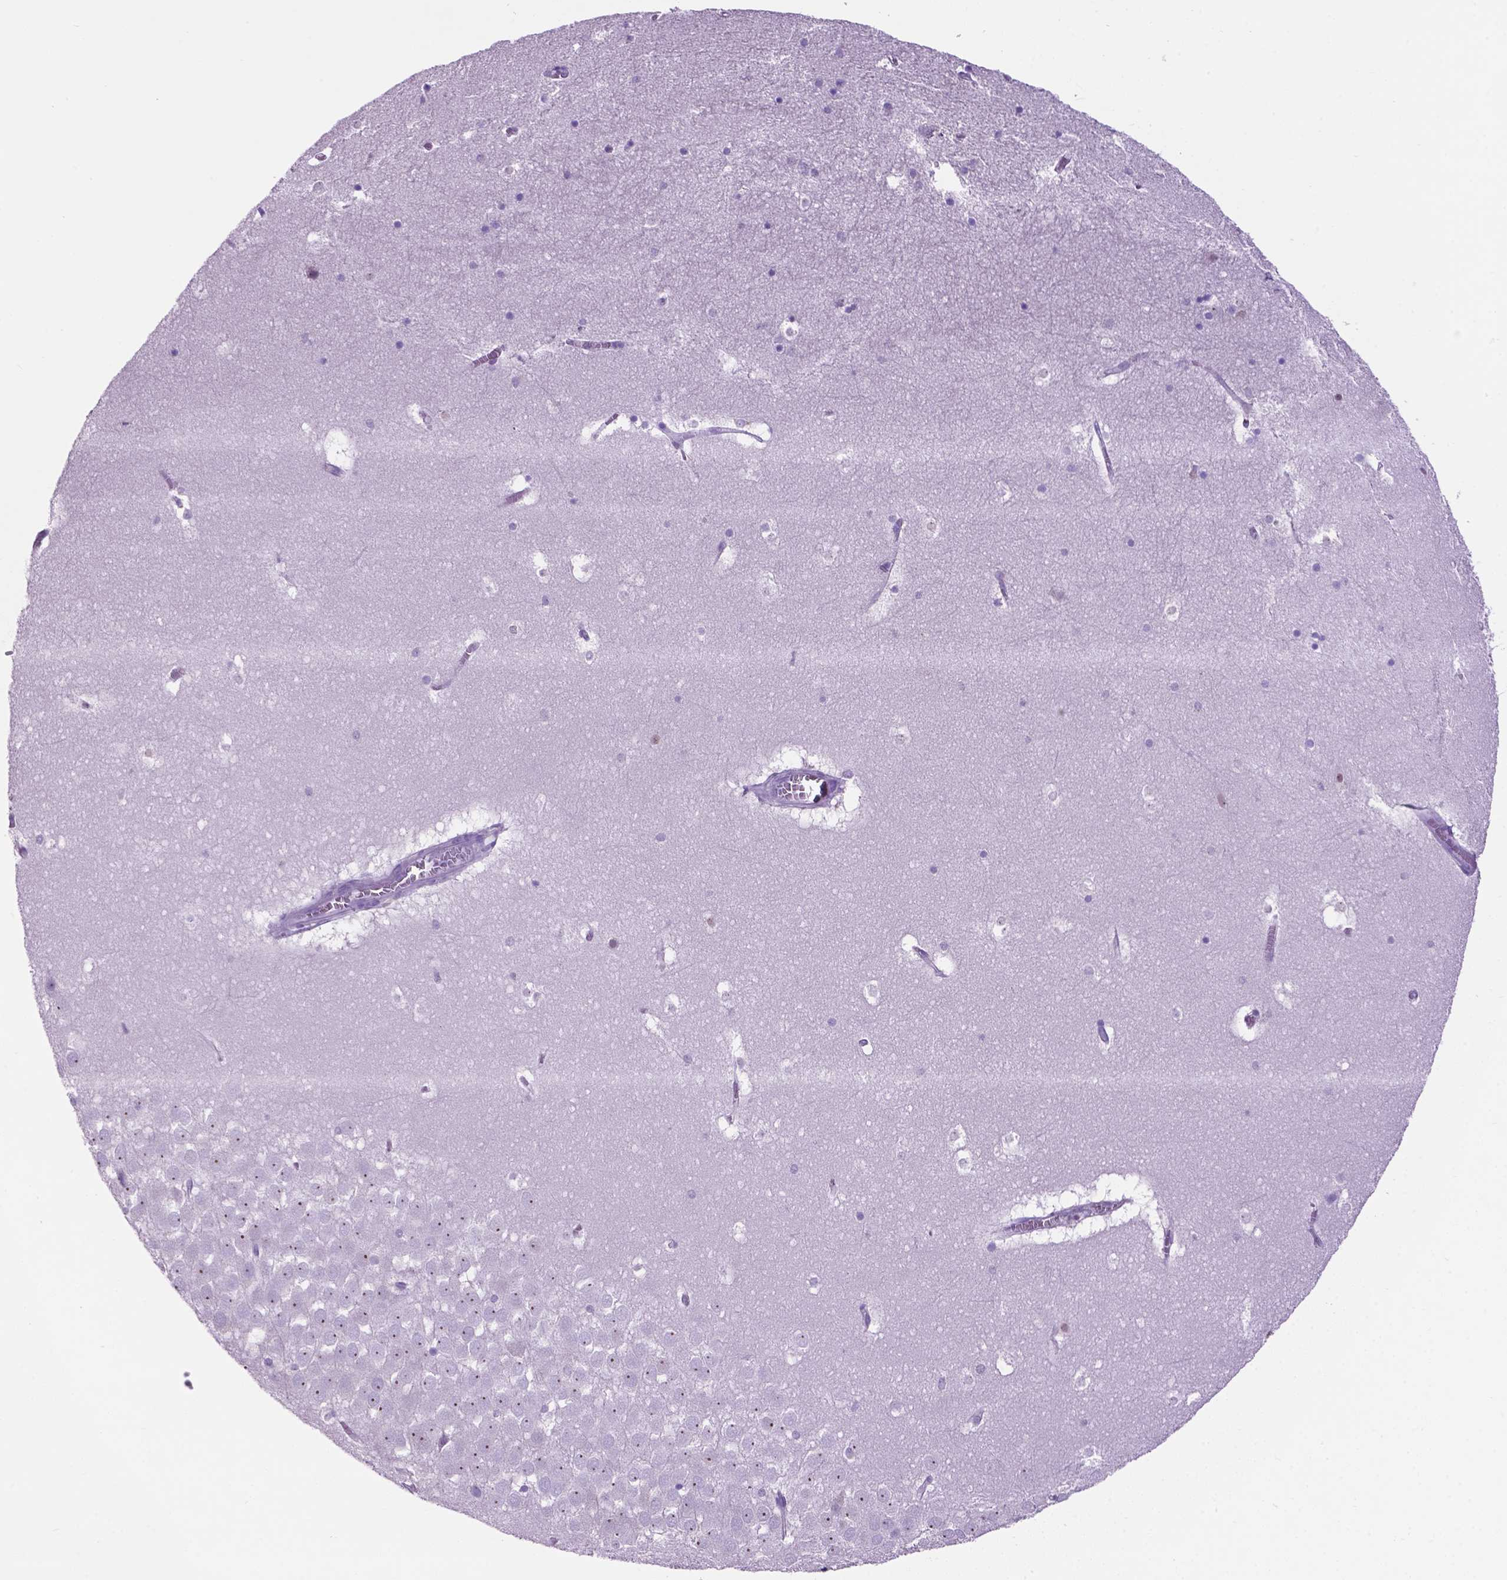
{"staining": {"intensity": "negative", "quantity": "none", "location": "none"}, "tissue": "hippocampus", "cell_type": "Glial cells", "image_type": "normal", "snomed": [{"axis": "morphology", "description": "Normal tissue, NOS"}, {"axis": "topography", "description": "Hippocampus"}], "caption": "Immunohistochemical staining of normal hippocampus reveals no significant expression in glial cells. (DAB immunohistochemistry, high magnification).", "gene": "SPDYA", "patient": {"sex": "male", "age": 45}}